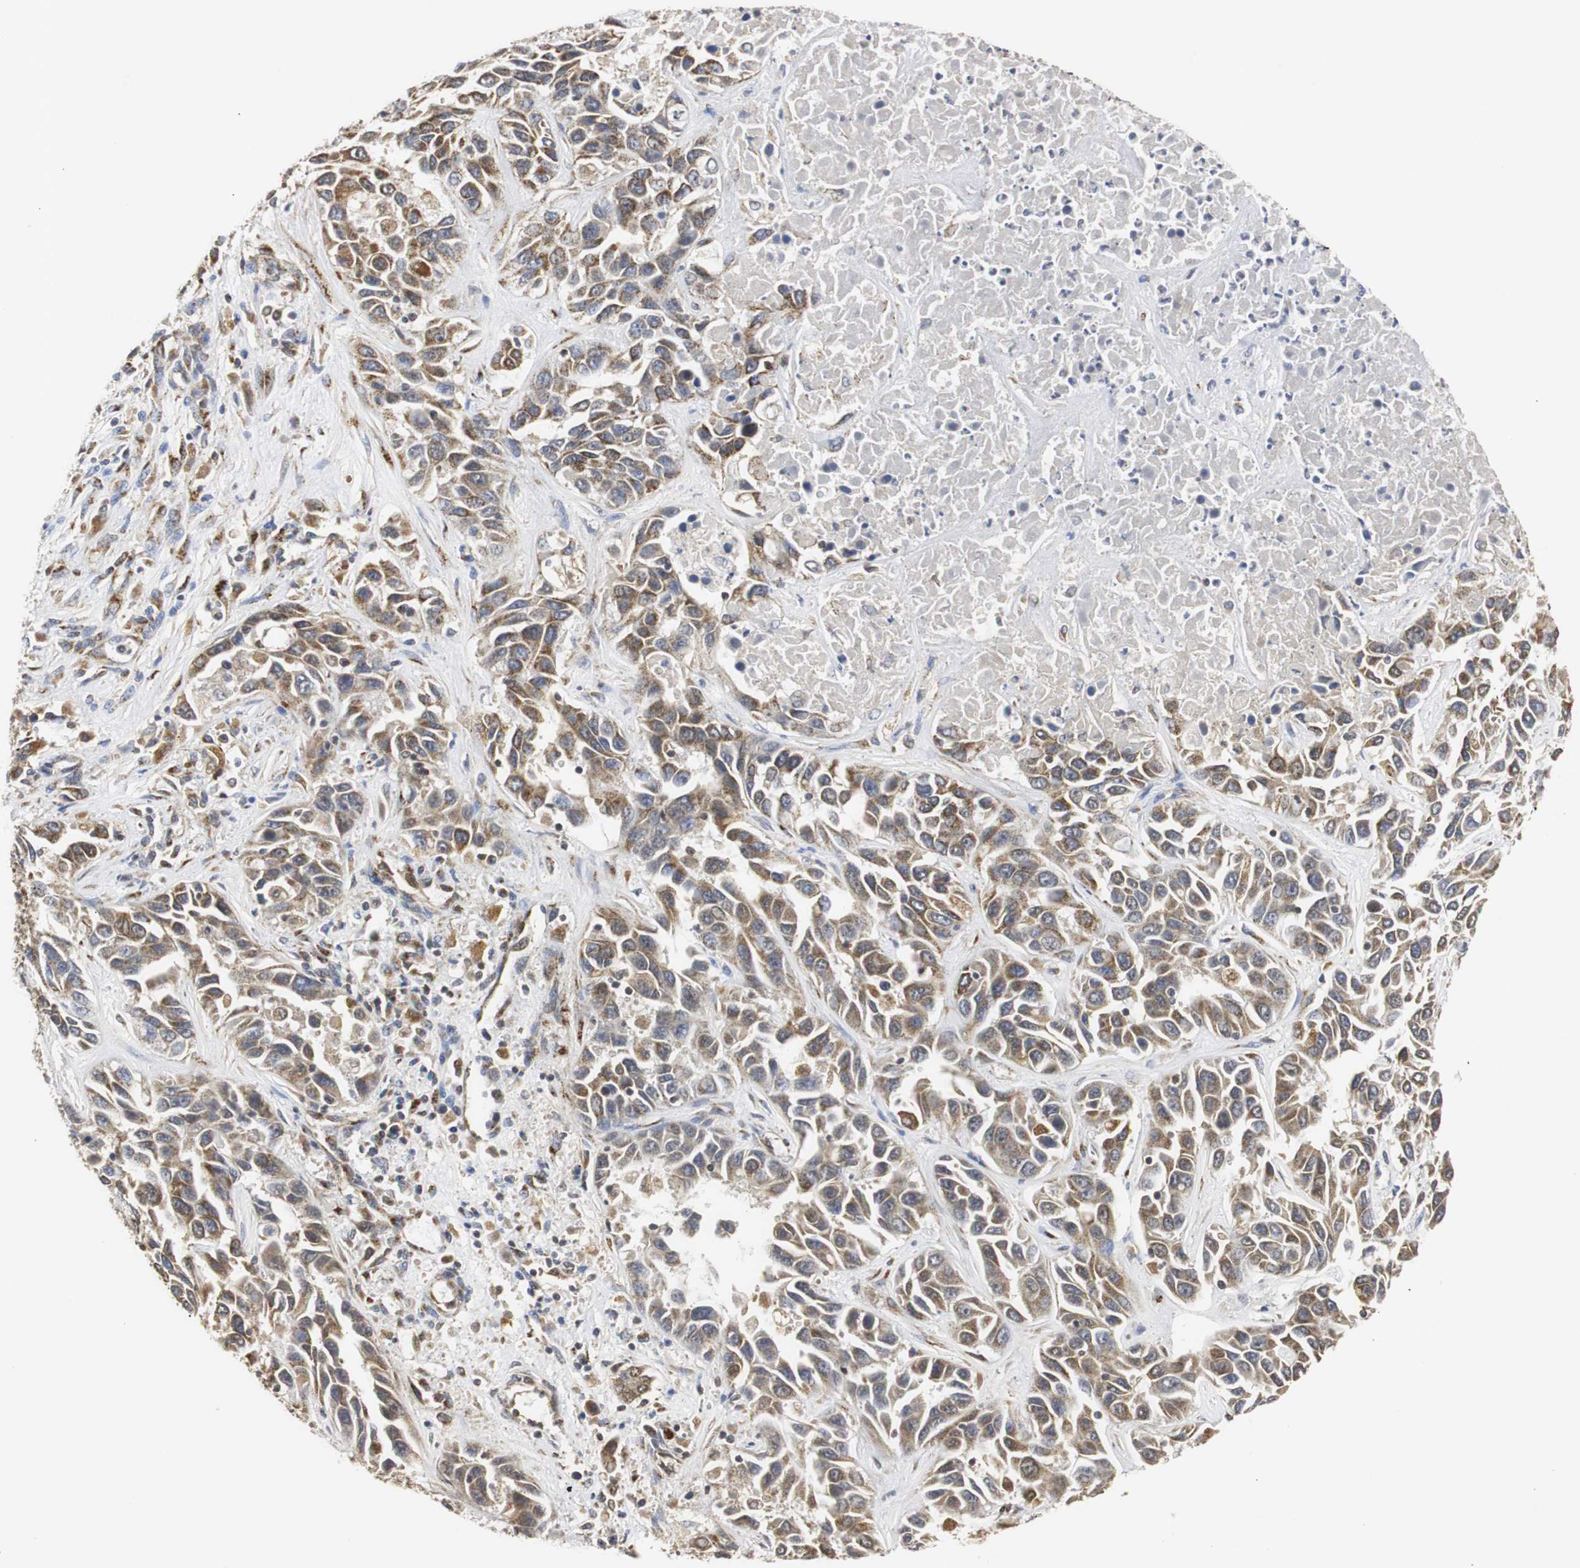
{"staining": {"intensity": "moderate", "quantity": ">75%", "location": "cytoplasmic/membranous"}, "tissue": "liver cancer", "cell_type": "Tumor cells", "image_type": "cancer", "snomed": [{"axis": "morphology", "description": "Cholangiocarcinoma"}, {"axis": "topography", "description": "Liver"}], "caption": "Liver cholangiocarcinoma was stained to show a protein in brown. There is medium levels of moderate cytoplasmic/membranous staining in approximately >75% of tumor cells.", "gene": "HSD17B10", "patient": {"sex": "female", "age": 52}}